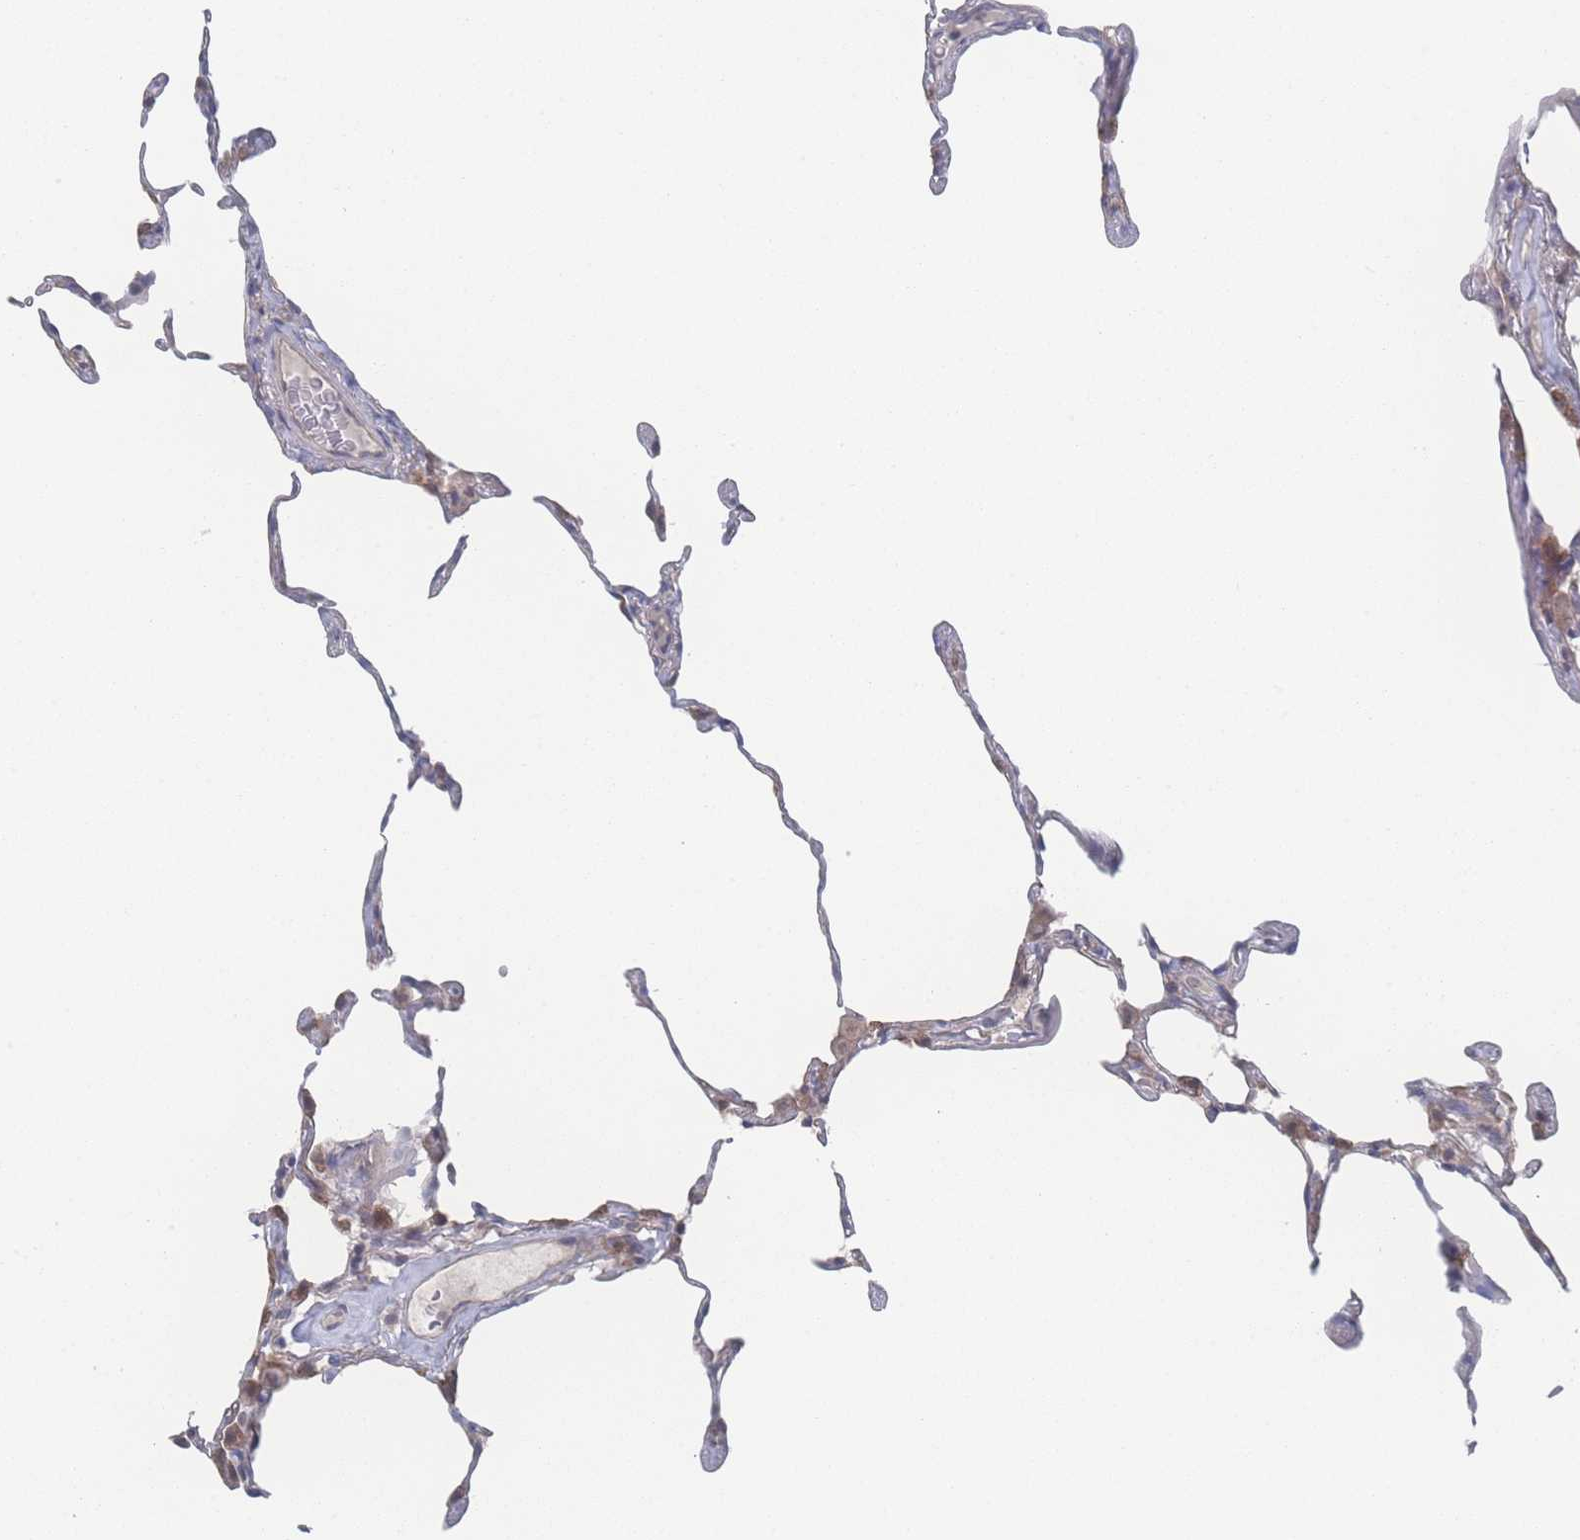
{"staining": {"intensity": "negative", "quantity": "none", "location": "none"}, "tissue": "lung", "cell_type": "Alveolar cells", "image_type": "normal", "snomed": [{"axis": "morphology", "description": "Normal tissue, NOS"}, {"axis": "topography", "description": "Lung"}], "caption": "DAB (3,3'-diaminobenzidine) immunohistochemical staining of unremarkable lung shows no significant positivity in alveolar cells.", "gene": "NBEAL1", "patient": {"sex": "female", "age": 57}}